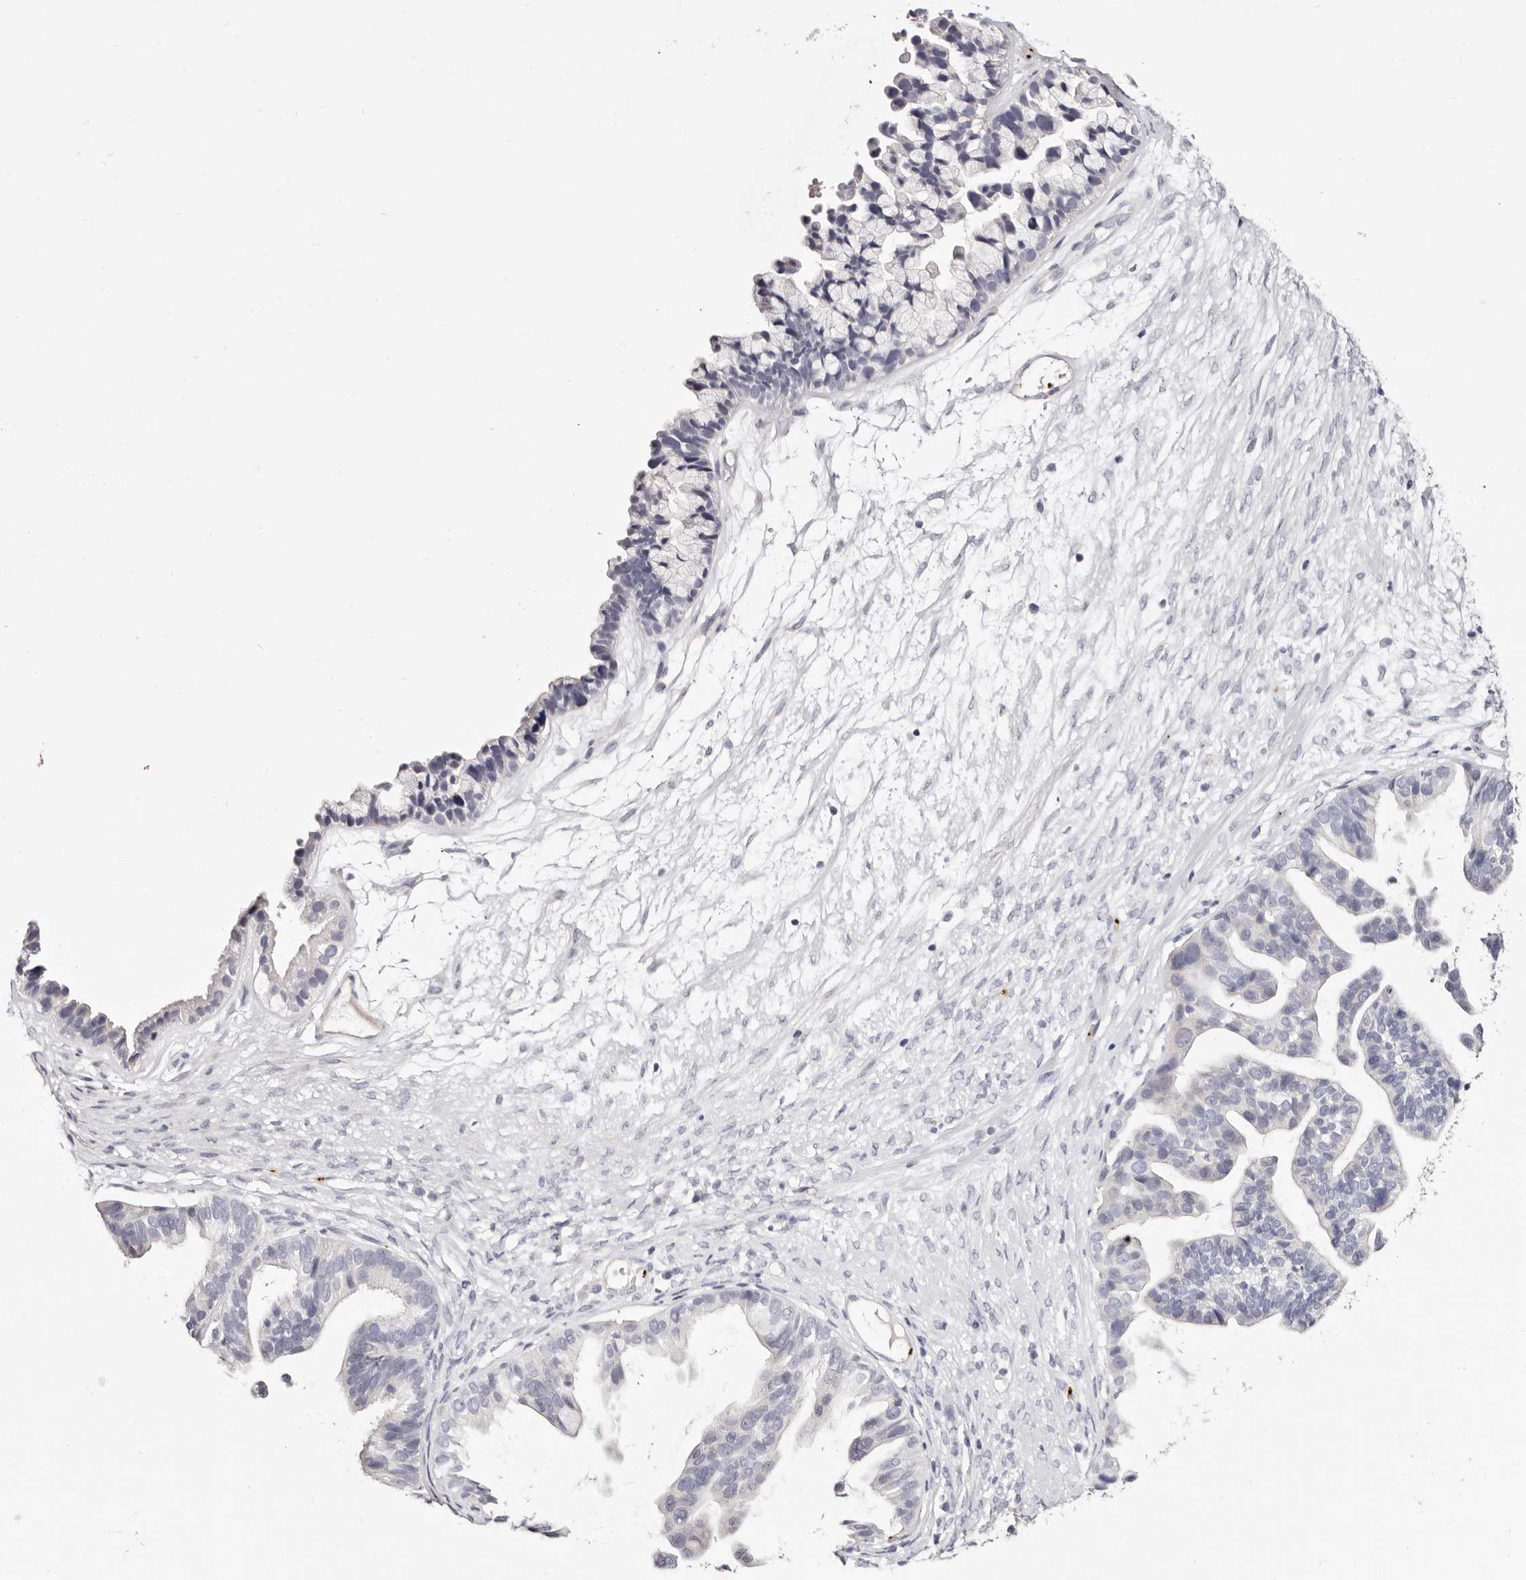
{"staining": {"intensity": "negative", "quantity": "none", "location": "none"}, "tissue": "ovarian cancer", "cell_type": "Tumor cells", "image_type": "cancer", "snomed": [{"axis": "morphology", "description": "Cystadenocarcinoma, serous, NOS"}, {"axis": "topography", "description": "Ovary"}], "caption": "Human ovarian cancer (serous cystadenocarcinoma) stained for a protein using immunohistochemistry (IHC) displays no expression in tumor cells.", "gene": "PF4", "patient": {"sex": "female", "age": 56}}